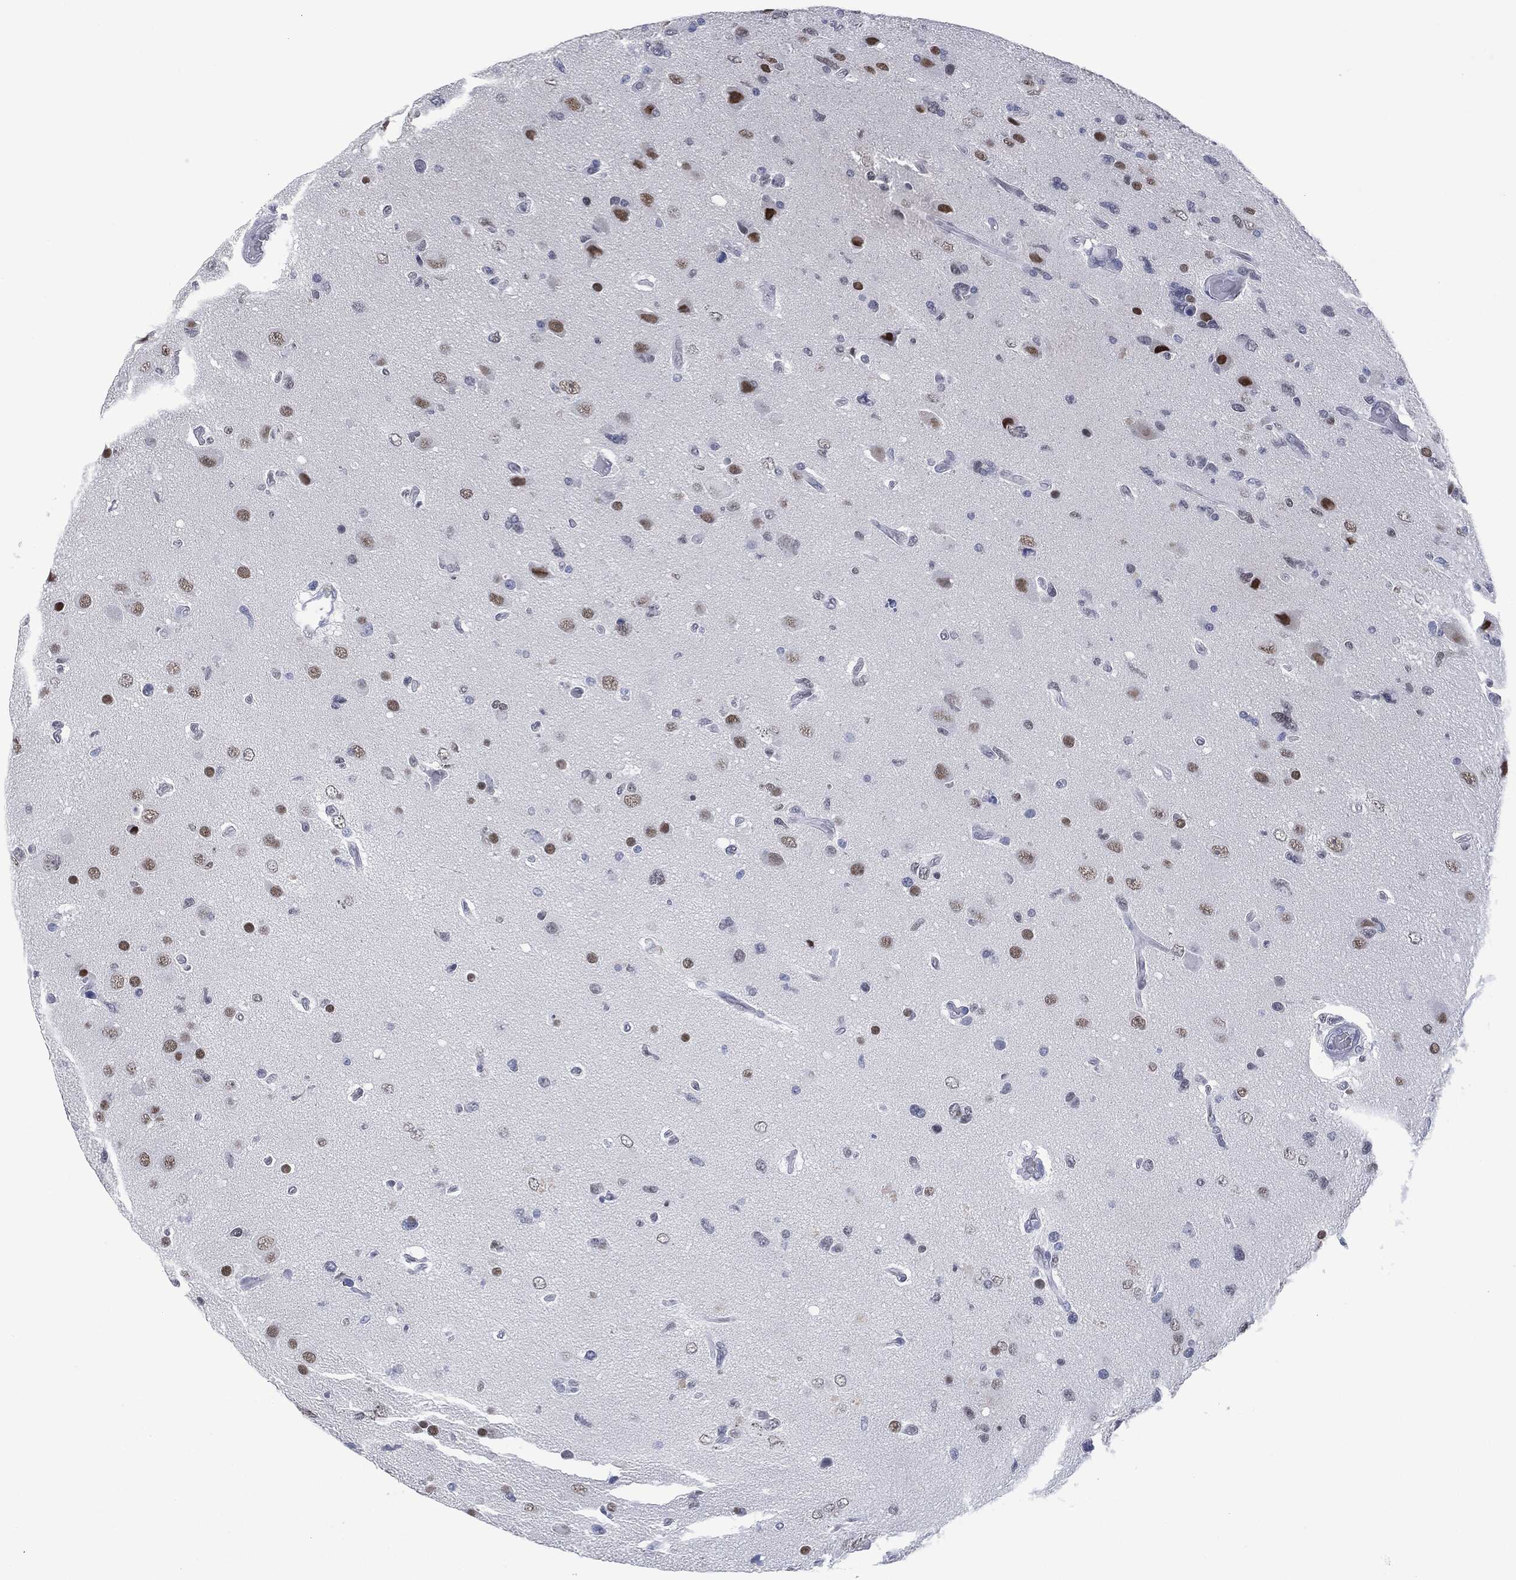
{"staining": {"intensity": "moderate", "quantity": "<25%", "location": "nuclear"}, "tissue": "glioma", "cell_type": "Tumor cells", "image_type": "cancer", "snomed": [{"axis": "morphology", "description": "Glioma, malignant, High grade"}, {"axis": "topography", "description": "Cerebral cortex"}], "caption": "Immunohistochemical staining of human malignant glioma (high-grade) reveals low levels of moderate nuclear staining in approximately <25% of tumor cells. (DAB = brown stain, brightfield microscopy at high magnification).", "gene": "MUC16", "patient": {"sex": "male", "age": 70}}